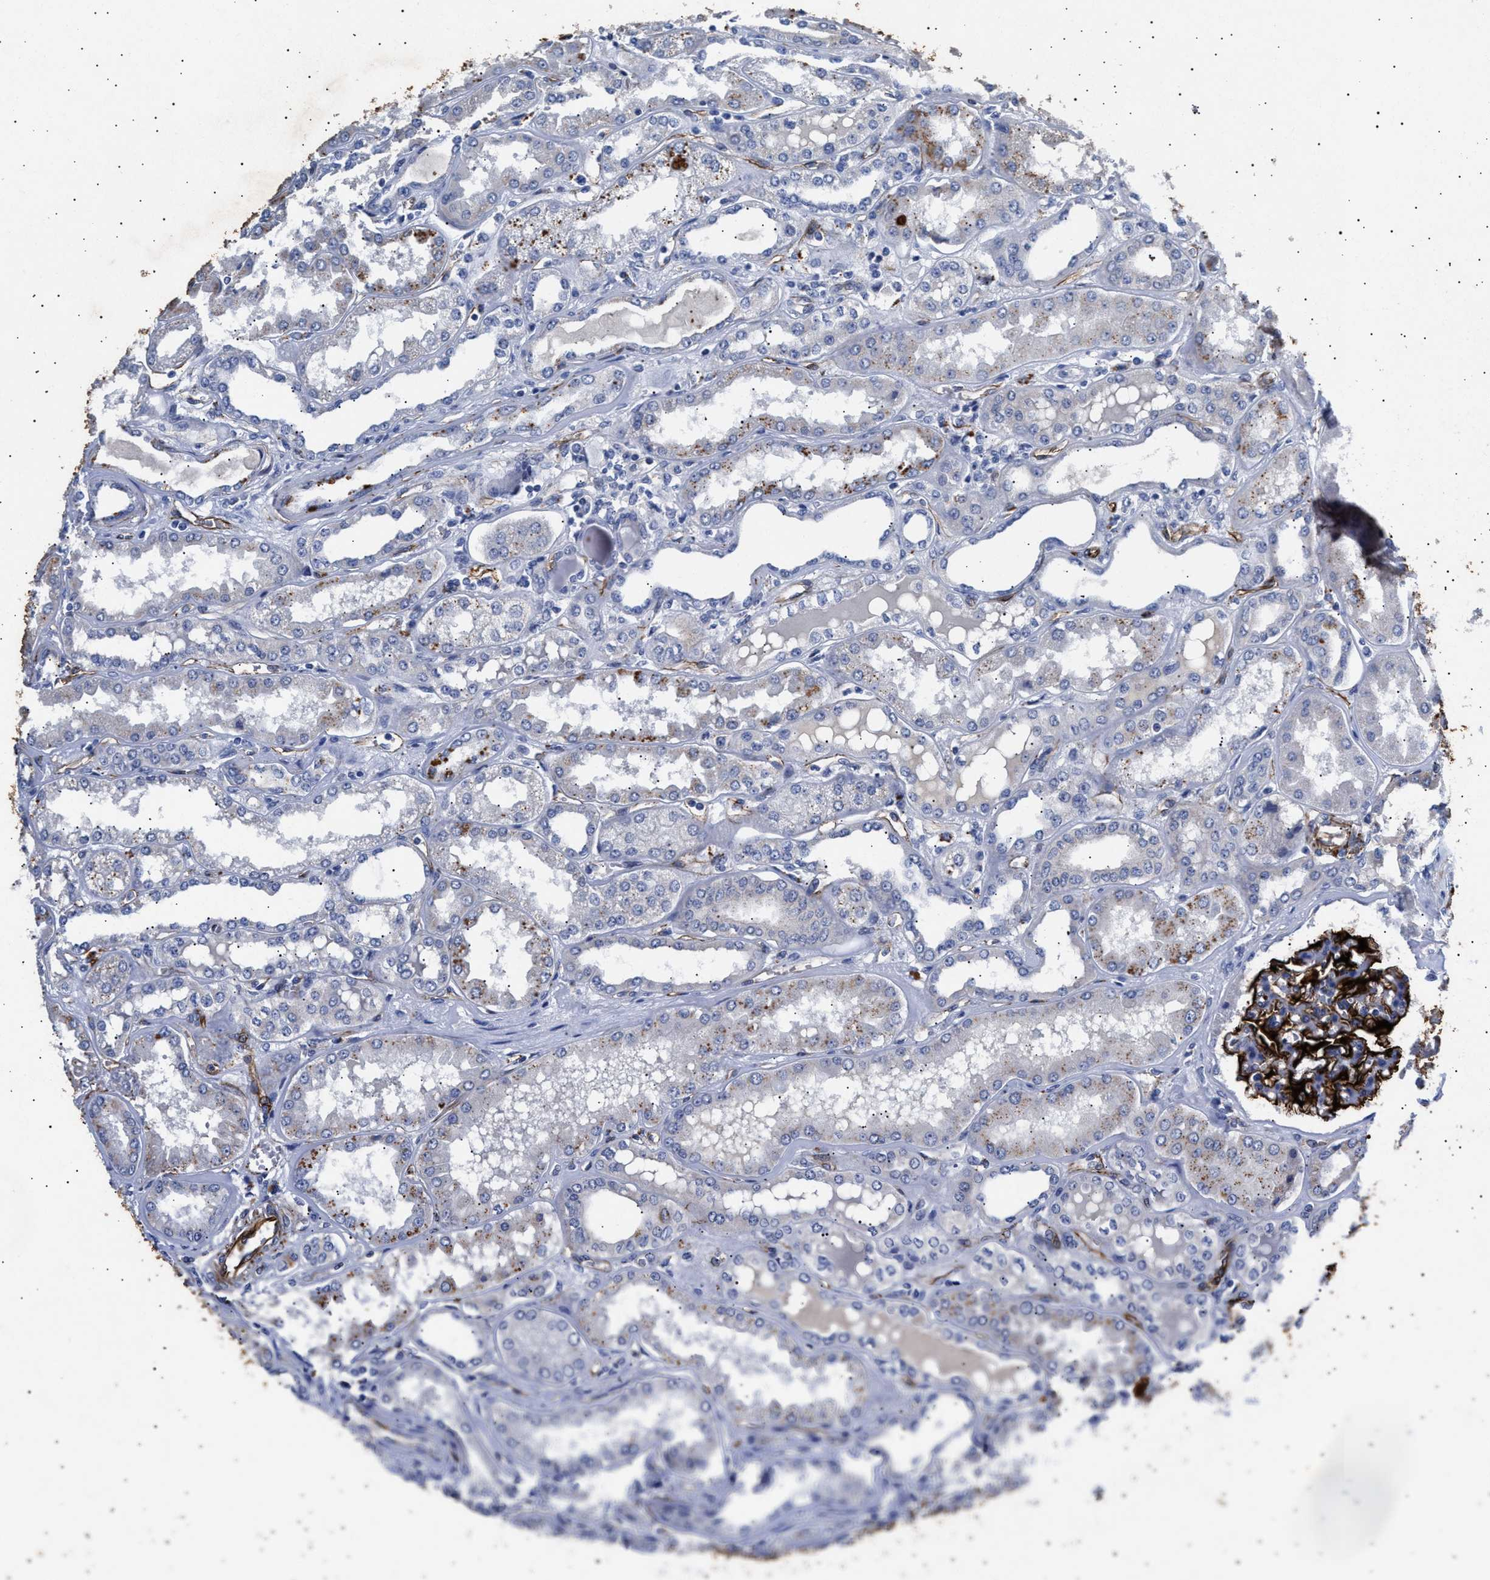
{"staining": {"intensity": "strong", "quantity": ">75%", "location": "cytoplasmic/membranous"}, "tissue": "kidney", "cell_type": "Cells in glomeruli", "image_type": "normal", "snomed": [{"axis": "morphology", "description": "Normal tissue, NOS"}, {"axis": "topography", "description": "Kidney"}], "caption": "Immunohistochemistry (IHC) histopathology image of normal human kidney stained for a protein (brown), which demonstrates high levels of strong cytoplasmic/membranous expression in approximately >75% of cells in glomeruli.", "gene": "OLFML2A", "patient": {"sex": "female", "age": 56}}